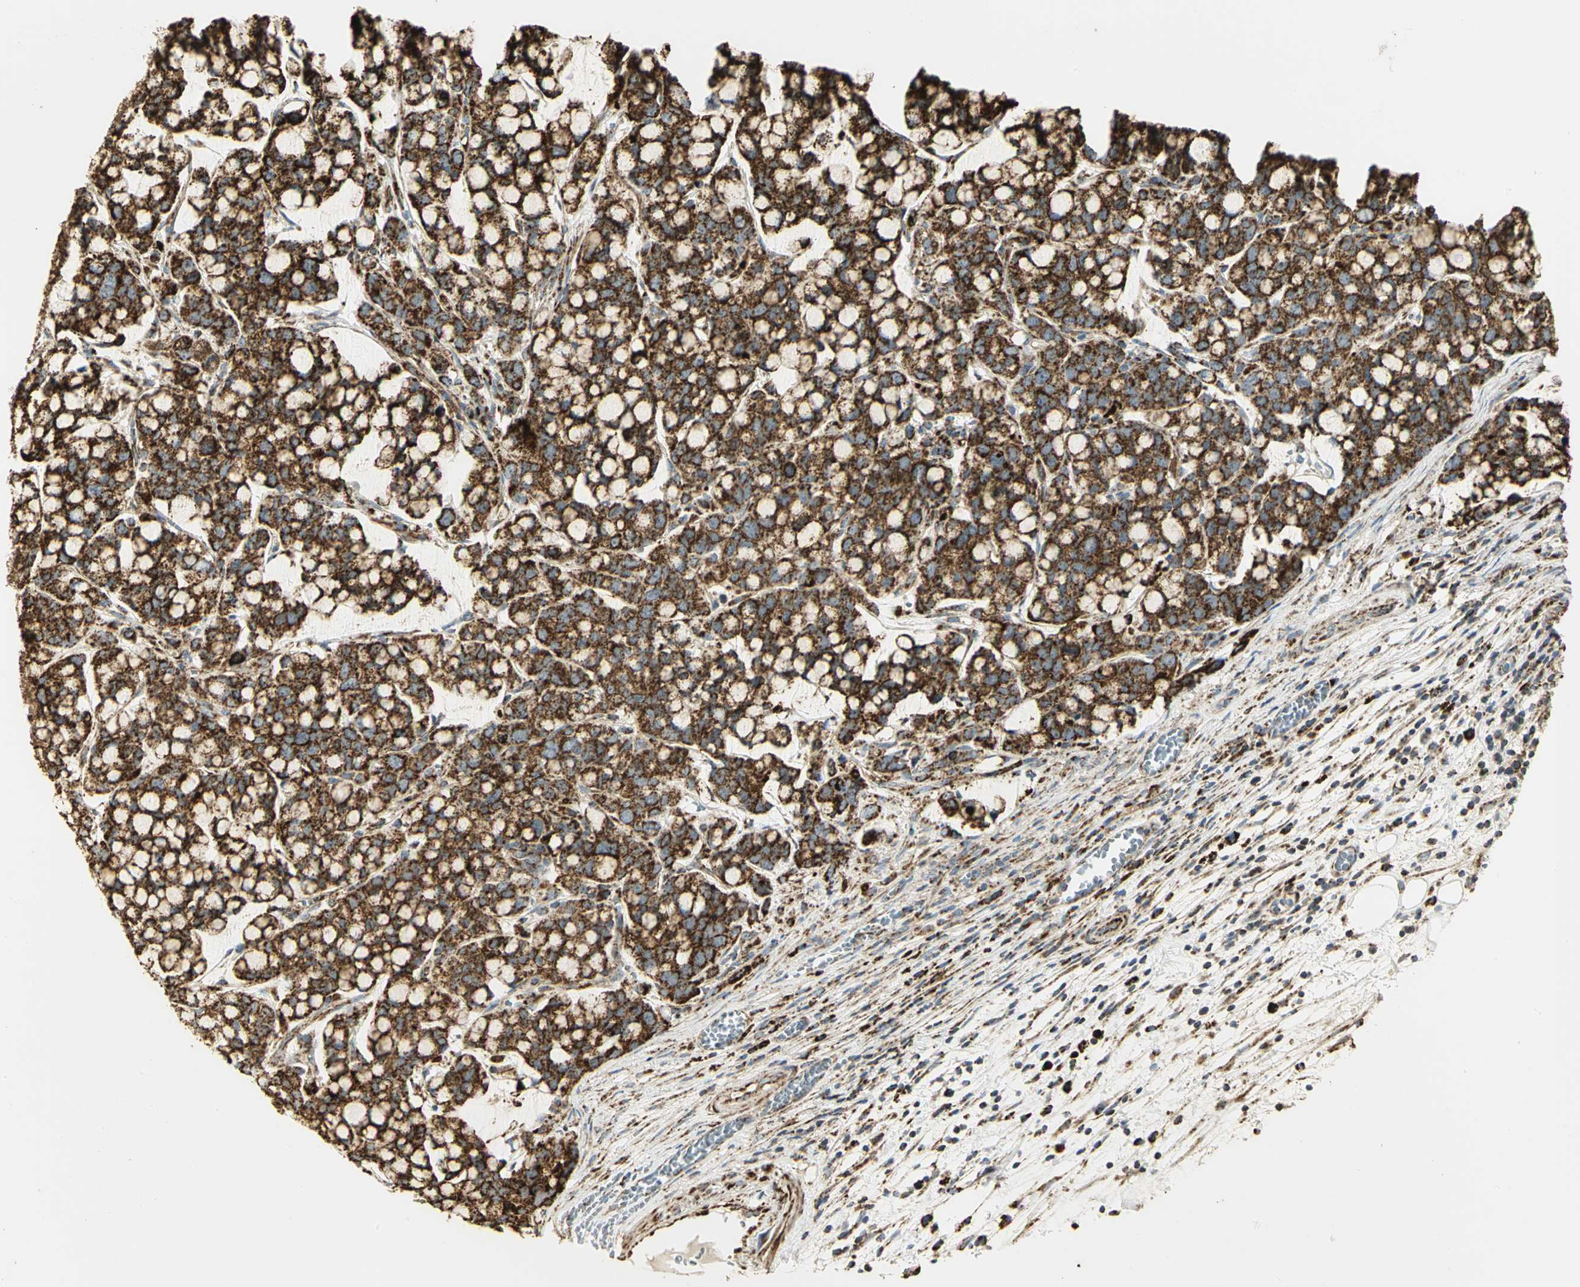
{"staining": {"intensity": "strong", "quantity": ">75%", "location": "cytoplasmic/membranous"}, "tissue": "stomach cancer", "cell_type": "Tumor cells", "image_type": "cancer", "snomed": [{"axis": "morphology", "description": "Adenocarcinoma, NOS"}, {"axis": "topography", "description": "Stomach, lower"}], "caption": "IHC (DAB) staining of stomach cancer (adenocarcinoma) demonstrates strong cytoplasmic/membranous protein expression in about >75% of tumor cells.", "gene": "VDAC1", "patient": {"sex": "male", "age": 84}}